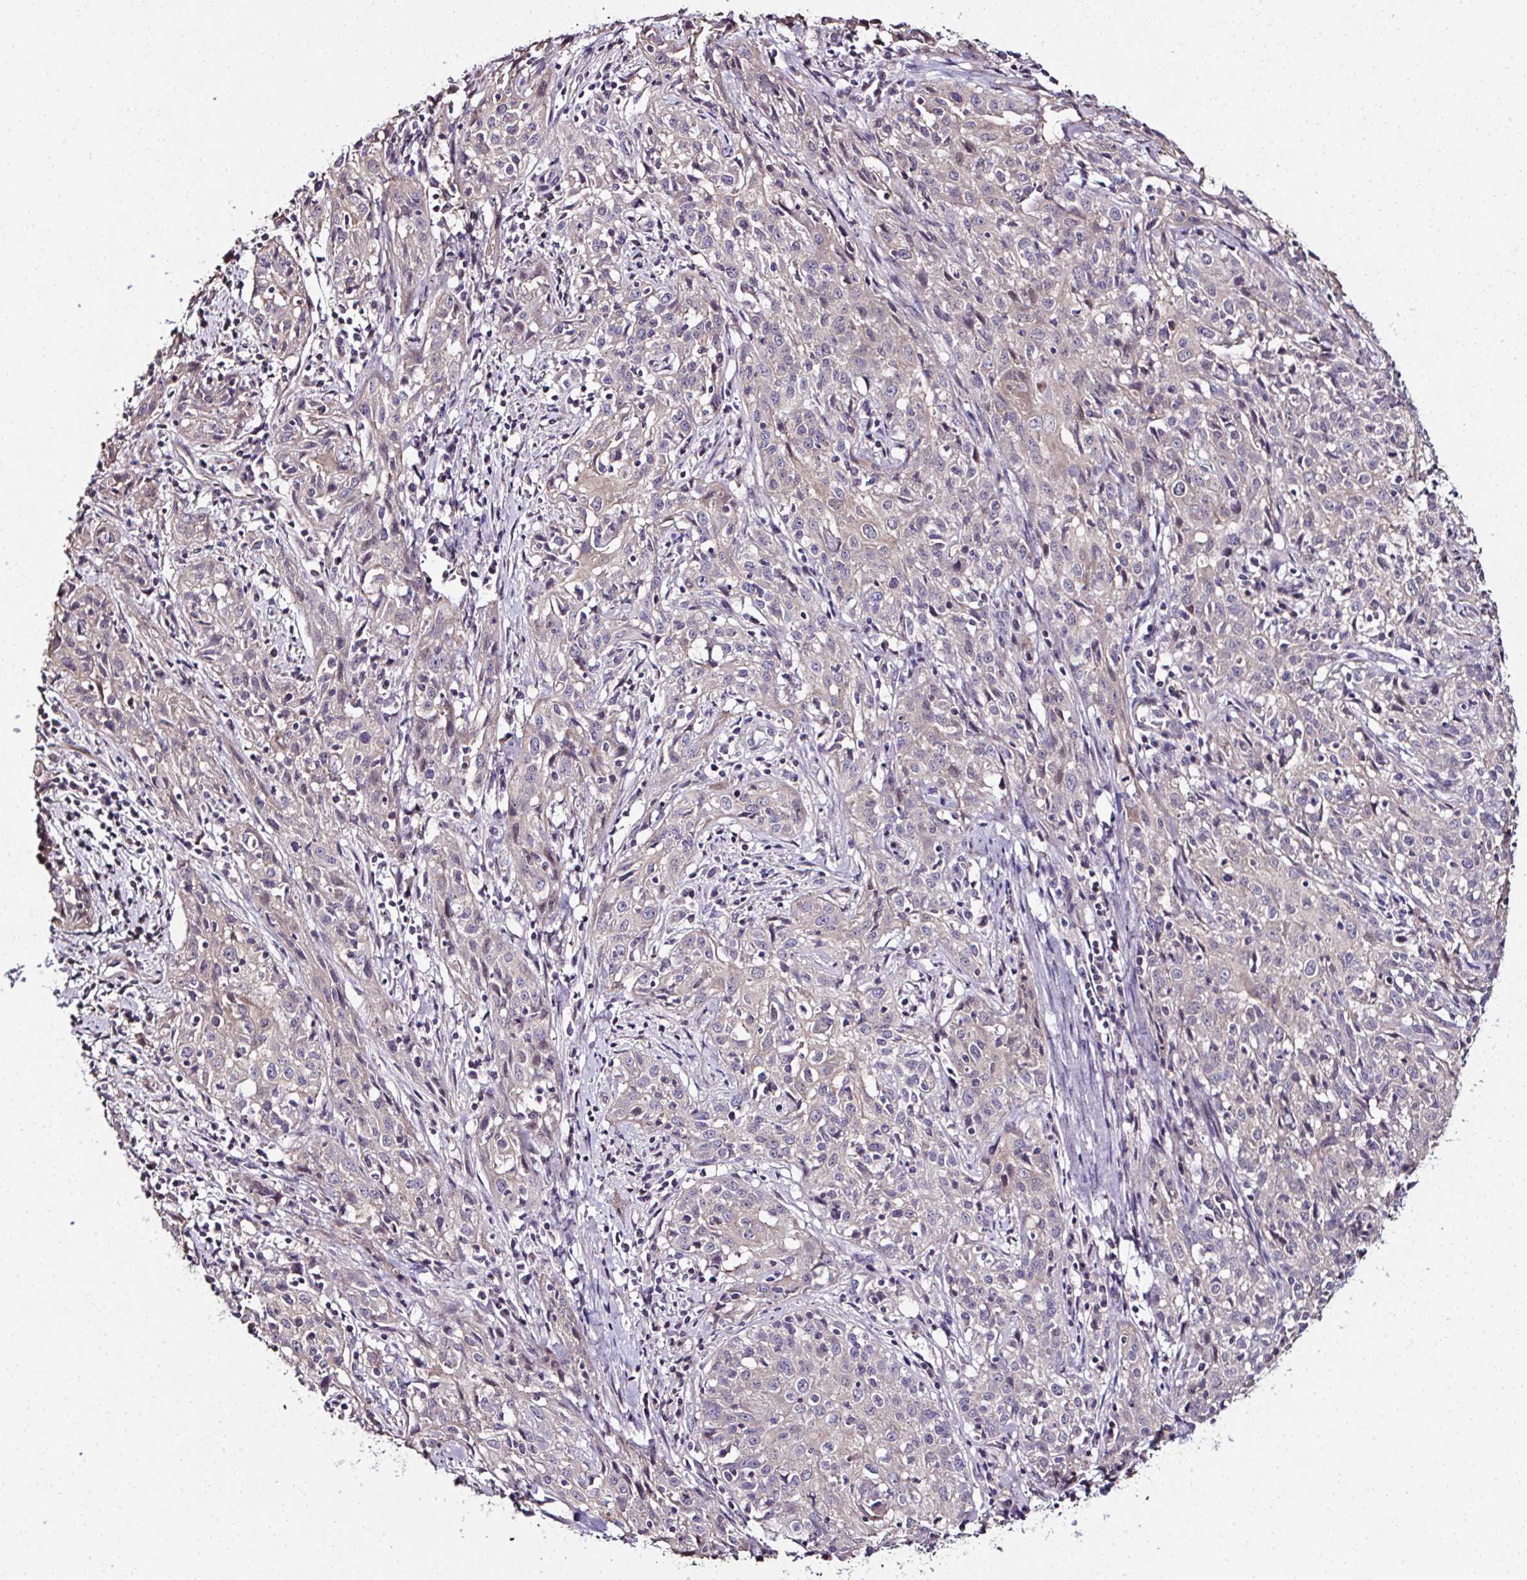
{"staining": {"intensity": "weak", "quantity": "<25%", "location": "cytoplasmic/membranous"}, "tissue": "cervical cancer", "cell_type": "Tumor cells", "image_type": "cancer", "snomed": [{"axis": "morphology", "description": "Squamous cell carcinoma, NOS"}, {"axis": "topography", "description": "Cervix"}], "caption": "High power microscopy photomicrograph of an immunohistochemistry photomicrograph of cervical squamous cell carcinoma, revealing no significant positivity in tumor cells.", "gene": "CCDC85C", "patient": {"sex": "female", "age": 57}}